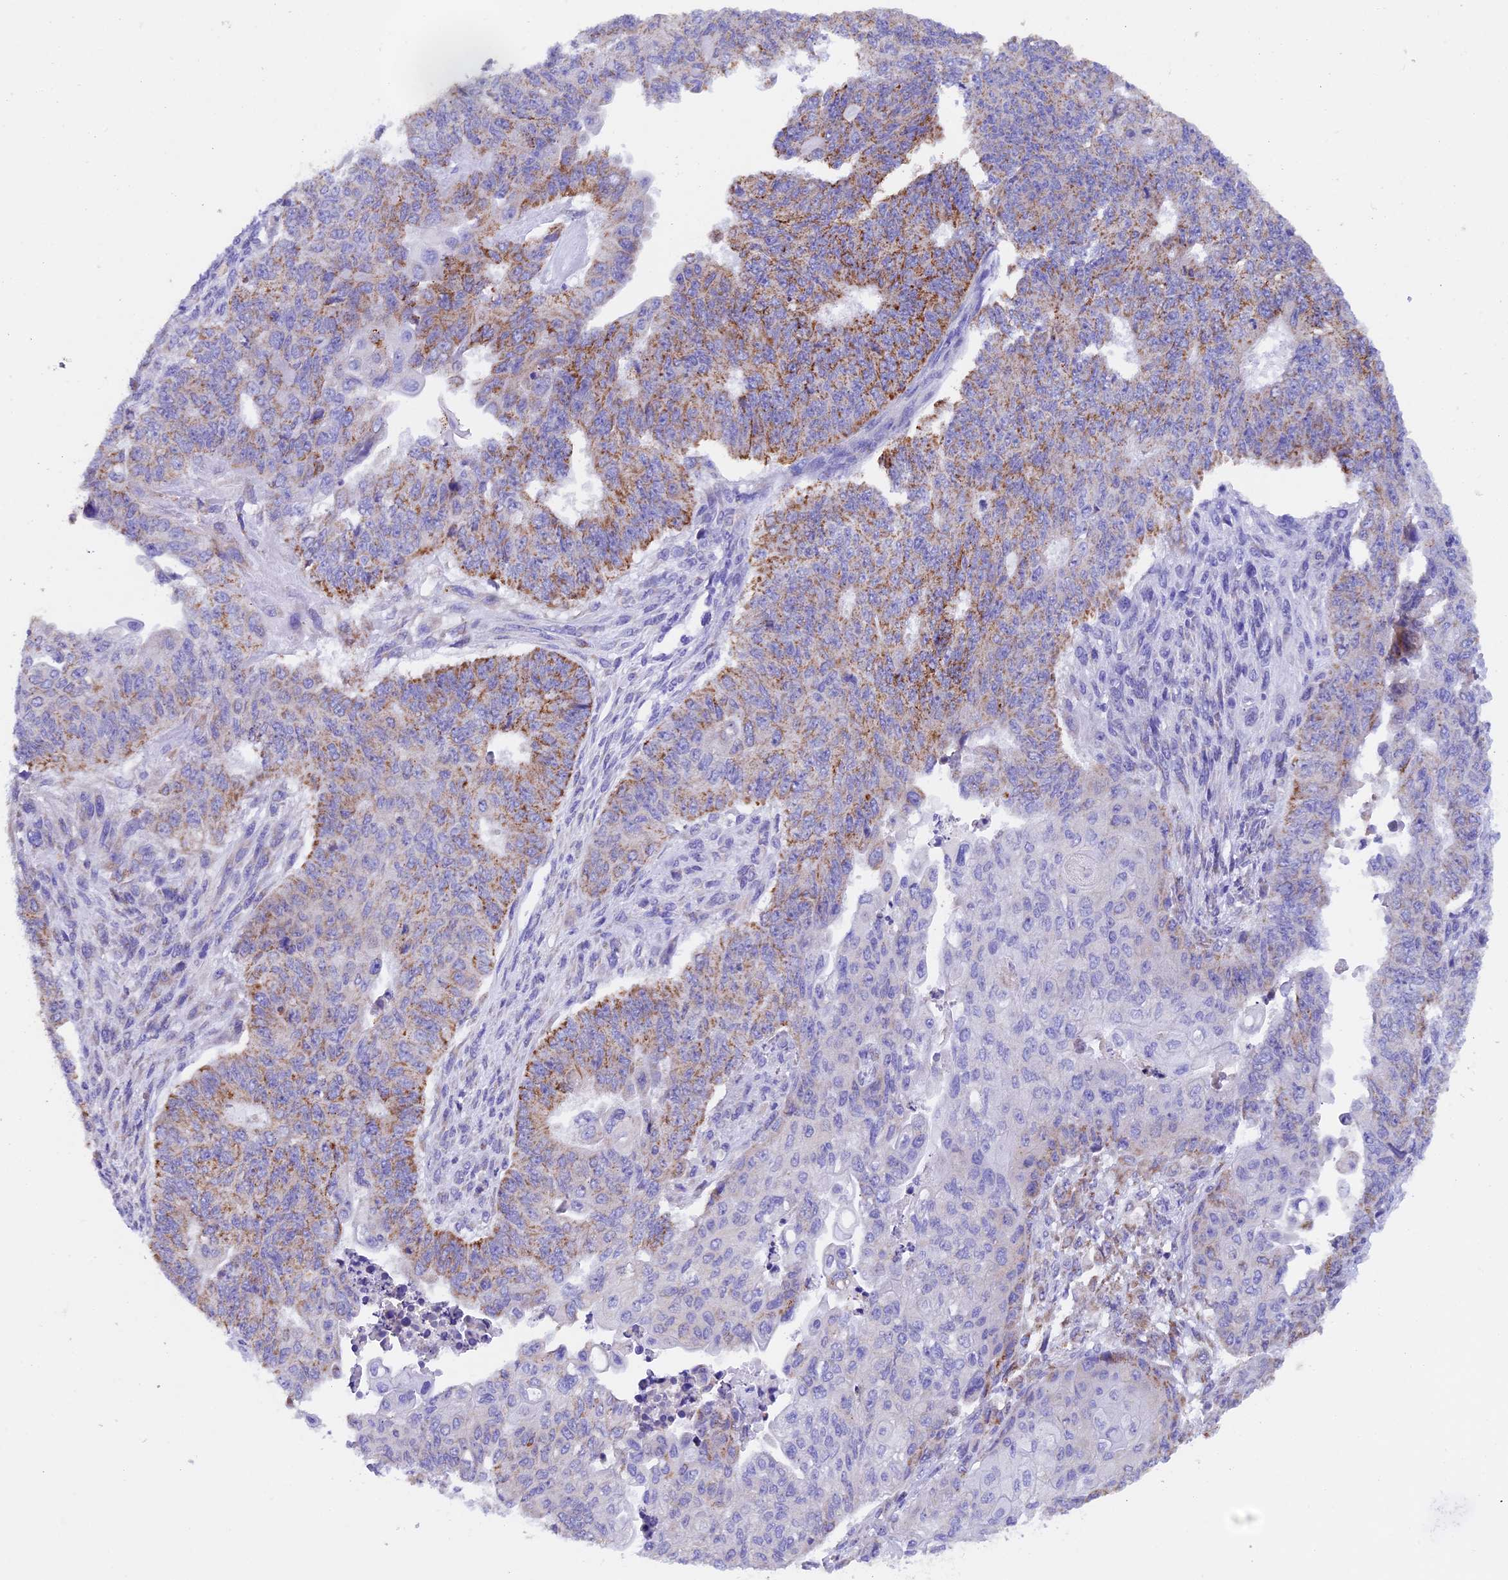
{"staining": {"intensity": "moderate", "quantity": "<25%", "location": "cytoplasmic/membranous"}, "tissue": "endometrial cancer", "cell_type": "Tumor cells", "image_type": "cancer", "snomed": [{"axis": "morphology", "description": "Adenocarcinoma, NOS"}, {"axis": "topography", "description": "Endometrium"}], "caption": "Human adenocarcinoma (endometrial) stained with a protein marker demonstrates moderate staining in tumor cells.", "gene": "SLC8B1", "patient": {"sex": "female", "age": 32}}